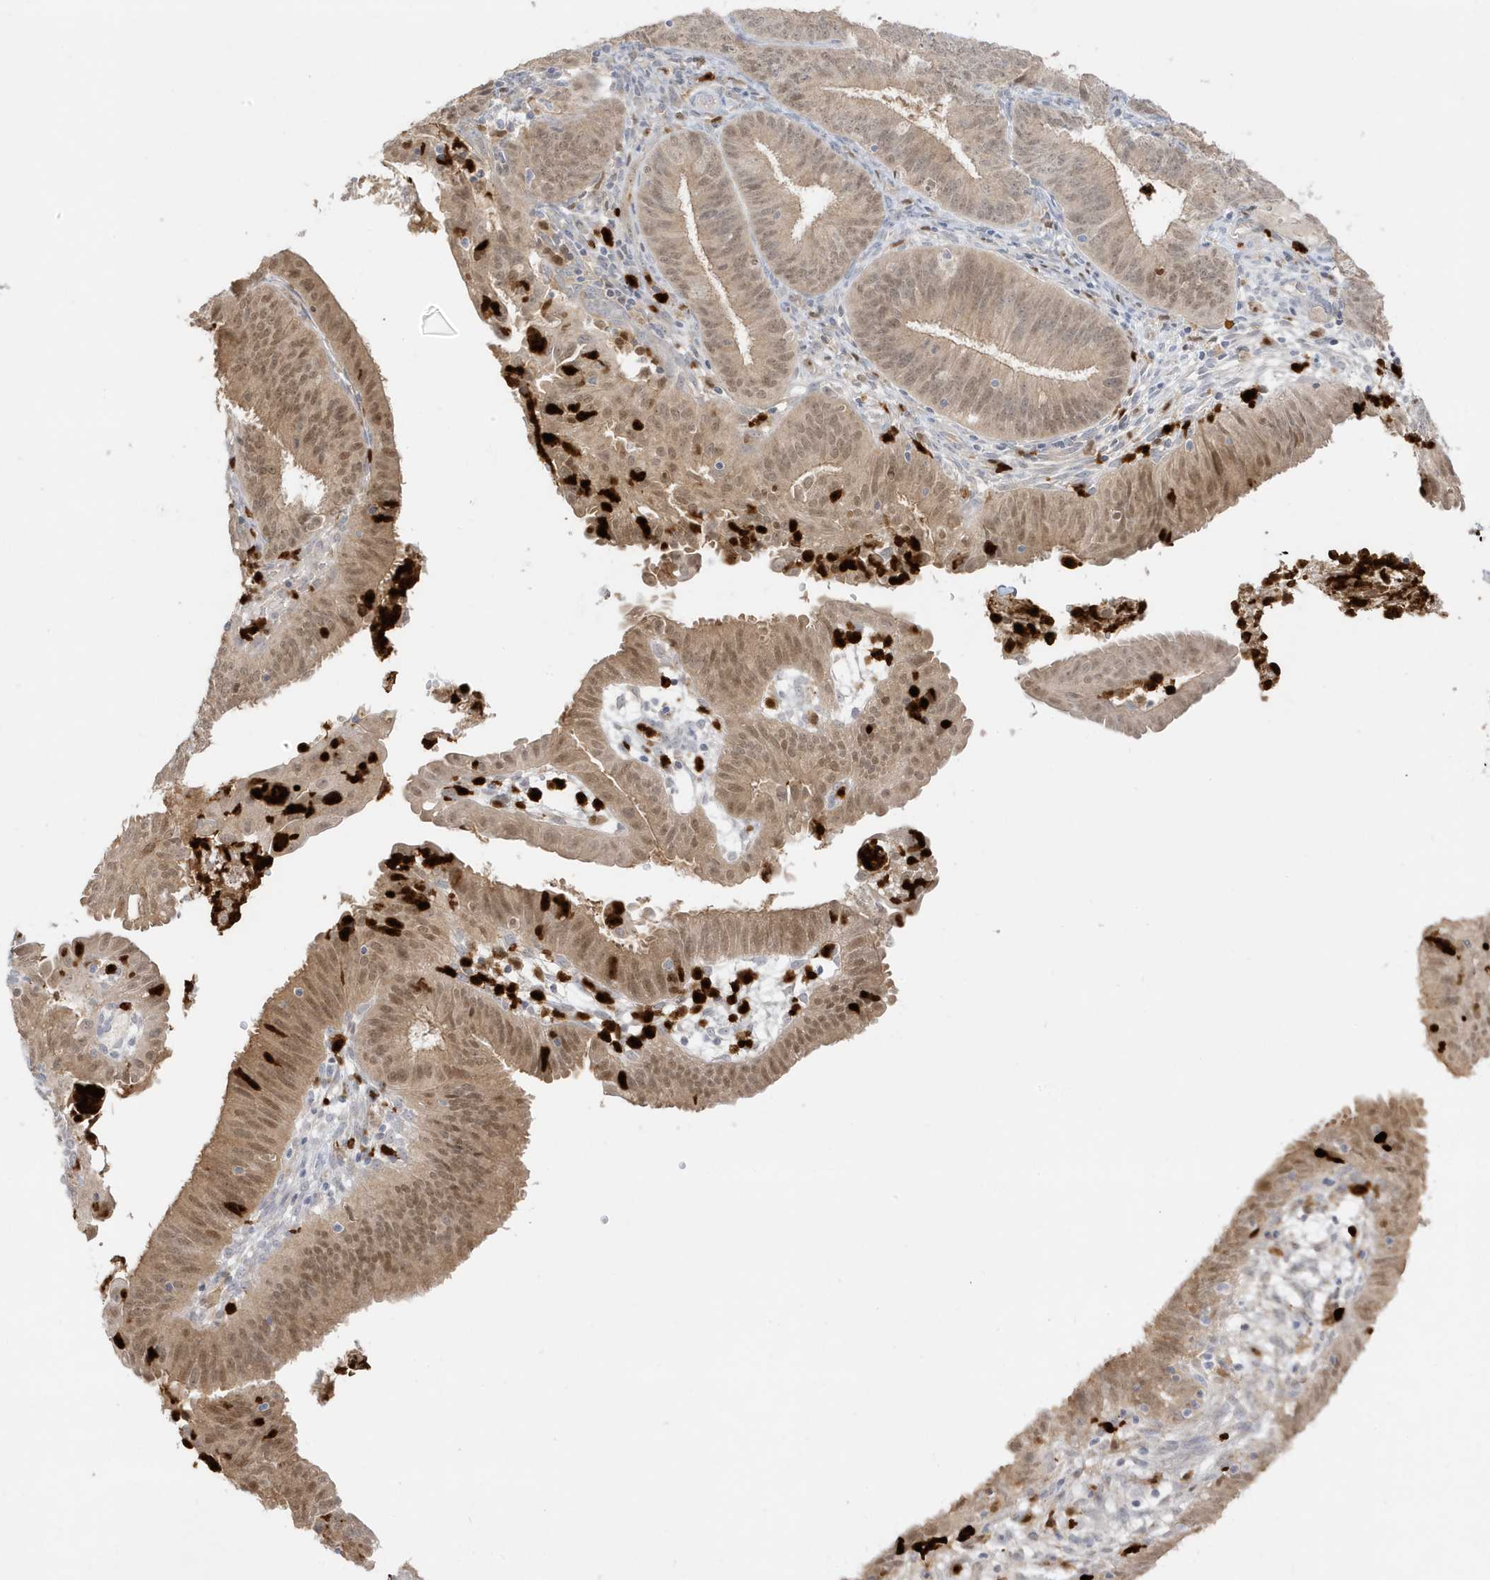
{"staining": {"intensity": "moderate", "quantity": ">75%", "location": "cytoplasmic/membranous,nuclear"}, "tissue": "endometrial cancer", "cell_type": "Tumor cells", "image_type": "cancer", "snomed": [{"axis": "morphology", "description": "Adenocarcinoma, NOS"}, {"axis": "topography", "description": "Endometrium"}], "caption": "Tumor cells display medium levels of moderate cytoplasmic/membranous and nuclear positivity in about >75% of cells in human endometrial cancer (adenocarcinoma). (Stains: DAB (3,3'-diaminobenzidine) in brown, nuclei in blue, Microscopy: brightfield microscopy at high magnification).", "gene": "GCA", "patient": {"sex": "female", "age": 51}}